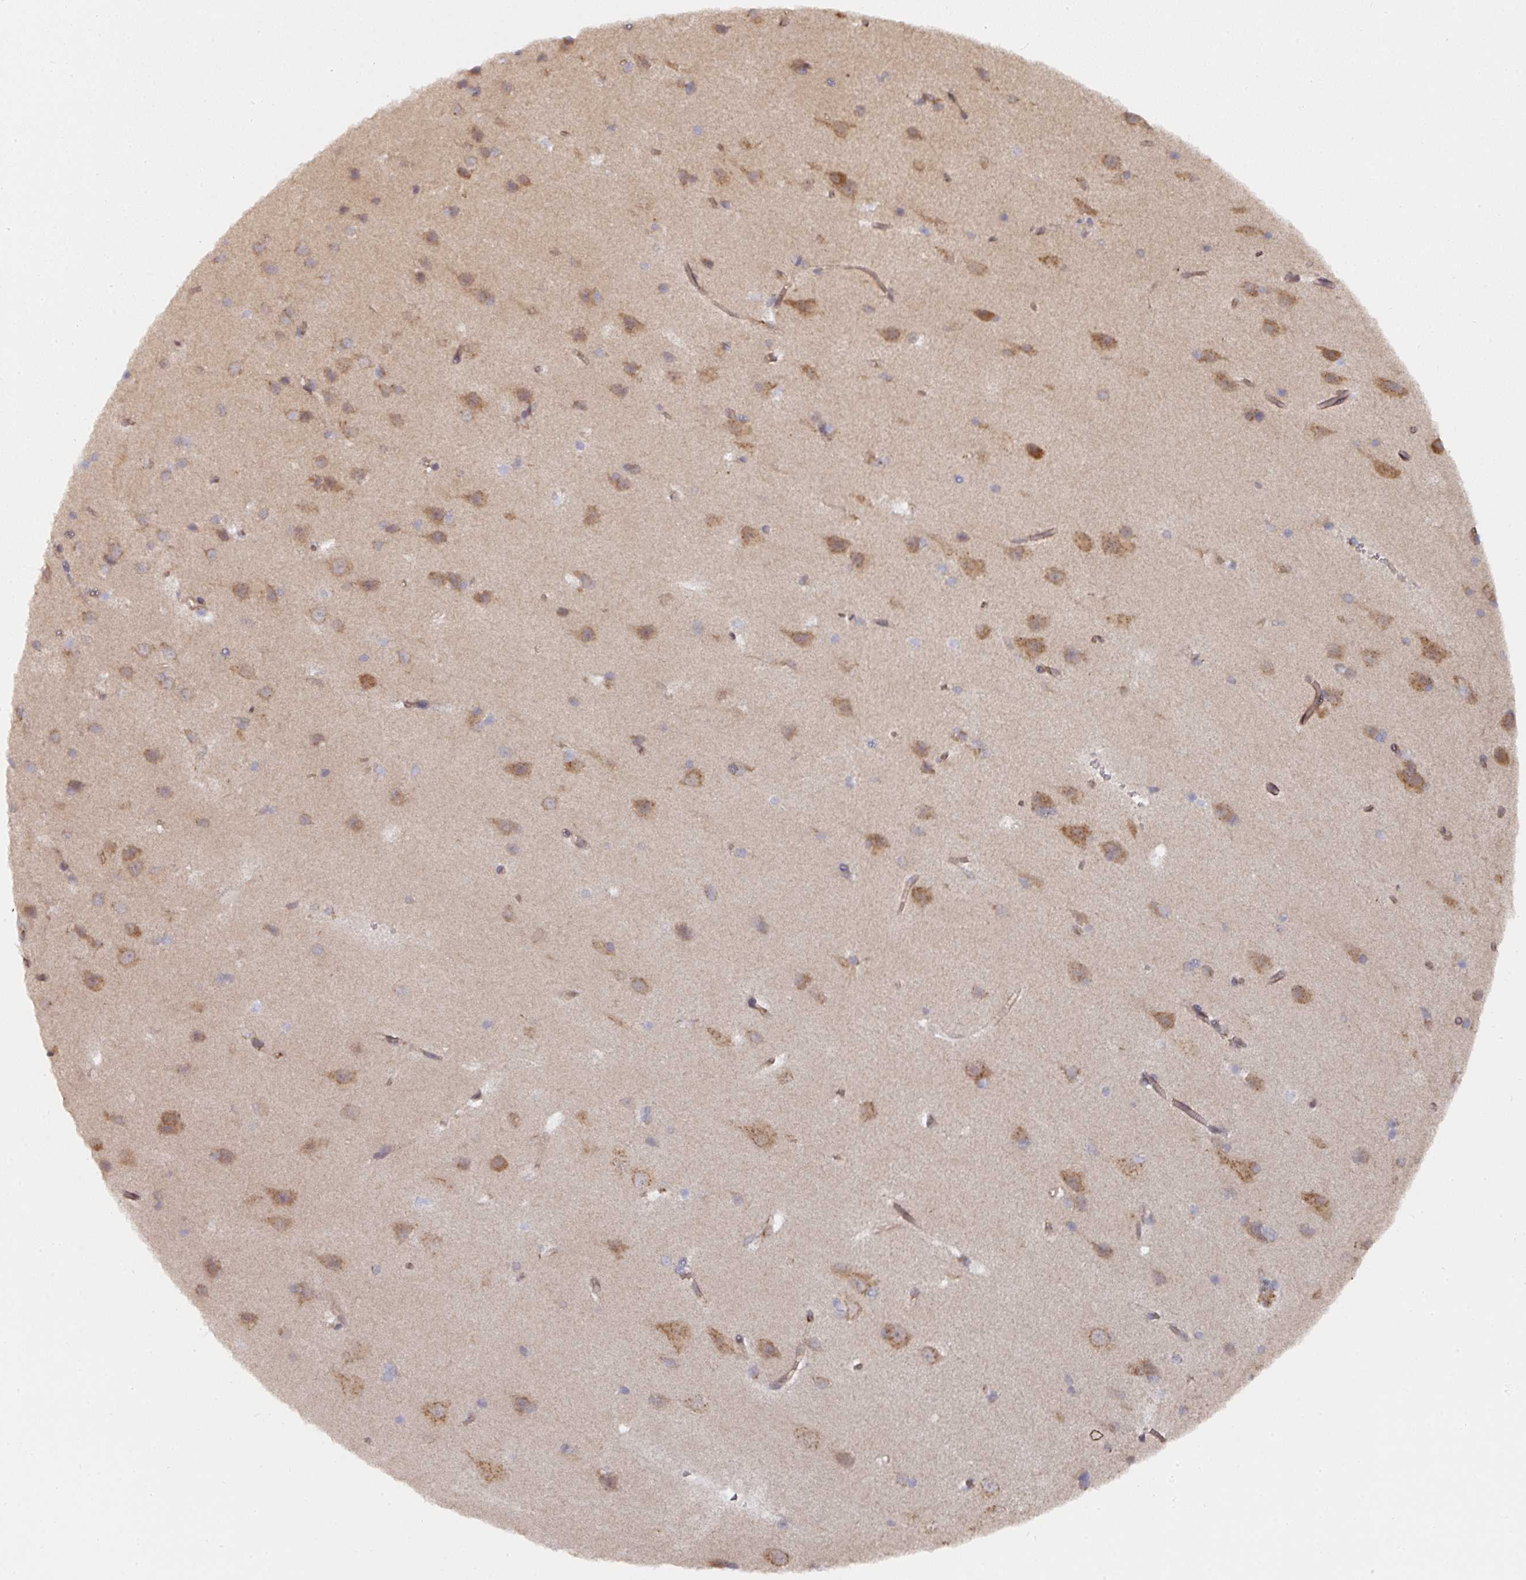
{"staining": {"intensity": "weak", "quantity": ">75%", "location": "cytoplasmic/membranous"}, "tissue": "cerebral cortex", "cell_type": "Endothelial cells", "image_type": "normal", "snomed": [{"axis": "morphology", "description": "Normal tissue, NOS"}, {"axis": "topography", "description": "Cerebral cortex"}], "caption": "A brown stain shows weak cytoplasmic/membranous expression of a protein in endothelial cells of benign cerebral cortex. Nuclei are stained in blue.", "gene": "C18orf25", "patient": {"sex": "male", "age": 37}}